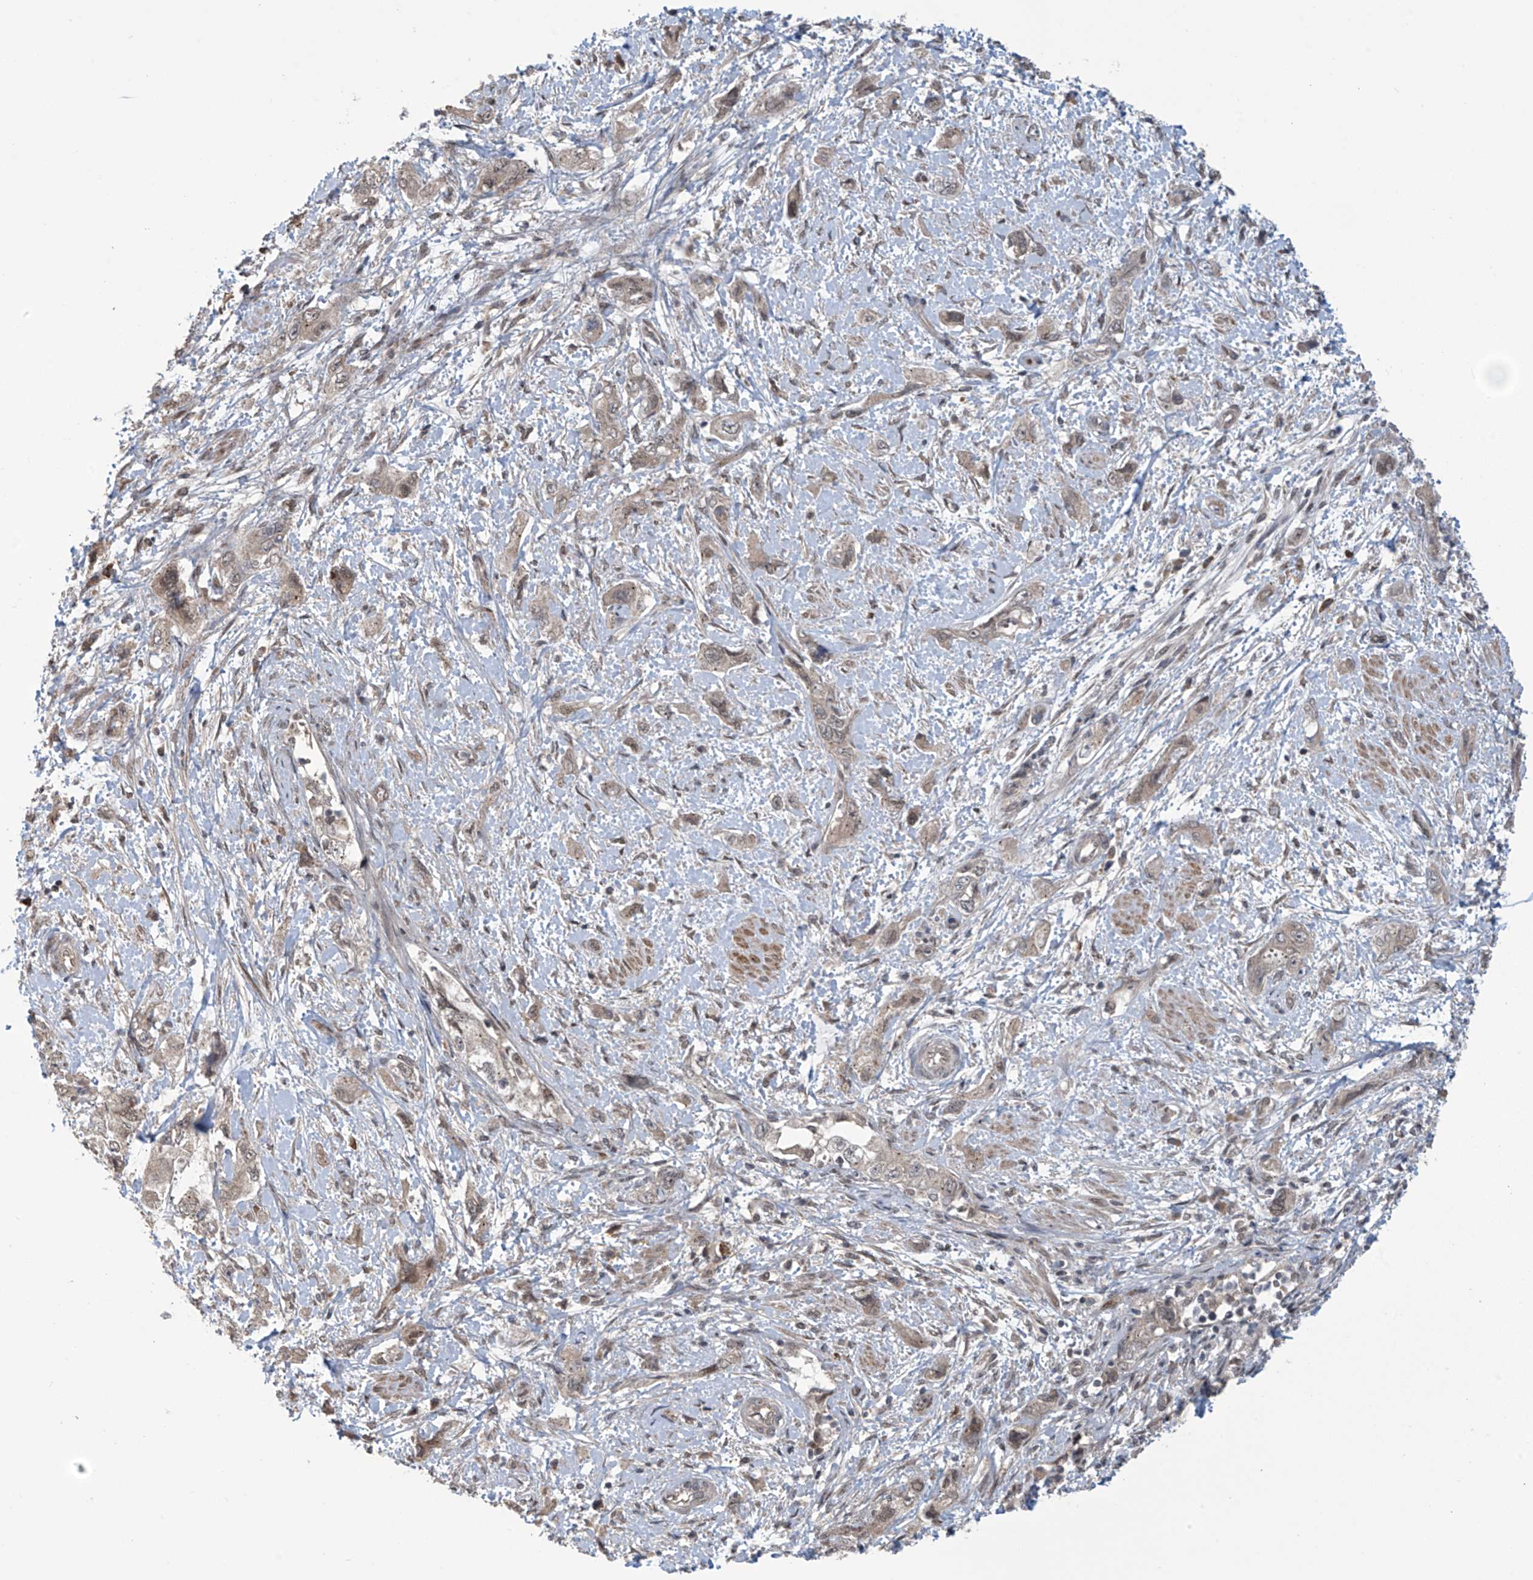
{"staining": {"intensity": "weak", "quantity": "25%-75%", "location": "cytoplasmic/membranous,nuclear"}, "tissue": "pancreatic cancer", "cell_type": "Tumor cells", "image_type": "cancer", "snomed": [{"axis": "morphology", "description": "Adenocarcinoma, NOS"}, {"axis": "topography", "description": "Pancreas"}], "caption": "Immunohistochemistry (IHC) of adenocarcinoma (pancreatic) reveals low levels of weak cytoplasmic/membranous and nuclear staining in about 25%-75% of tumor cells.", "gene": "ABHD13", "patient": {"sex": "female", "age": 73}}